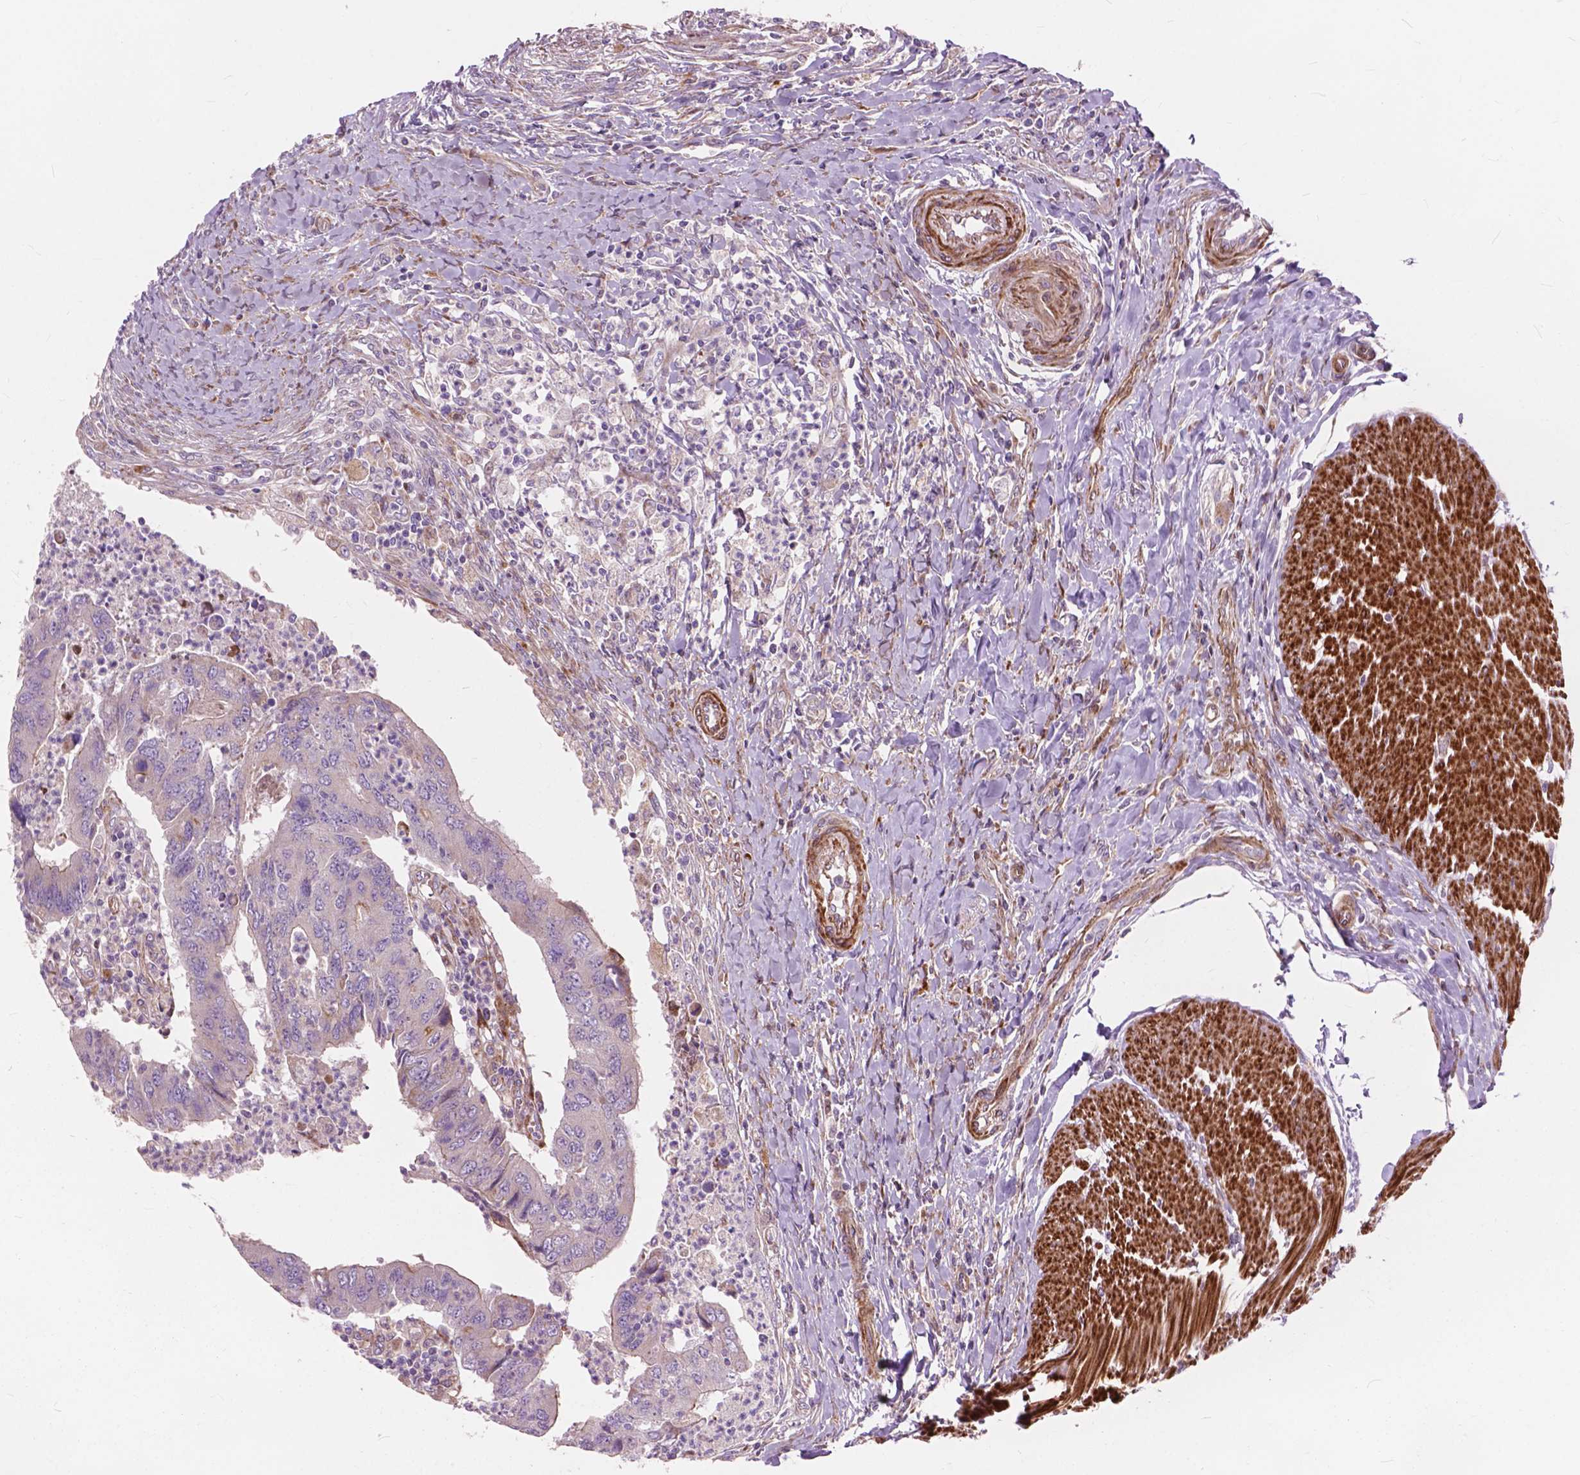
{"staining": {"intensity": "weak", "quantity": "<25%", "location": "cytoplasmic/membranous"}, "tissue": "colorectal cancer", "cell_type": "Tumor cells", "image_type": "cancer", "snomed": [{"axis": "morphology", "description": "Adenocarcinoma, NOS"}, {"axis": "topography", "description": "Colon"}], "caption": "An image of human colorectal adenocarcinoma is negative for staining in tumor cells.", "gene": "MORN1", "patient": {"sex": "female", "age": 67}}